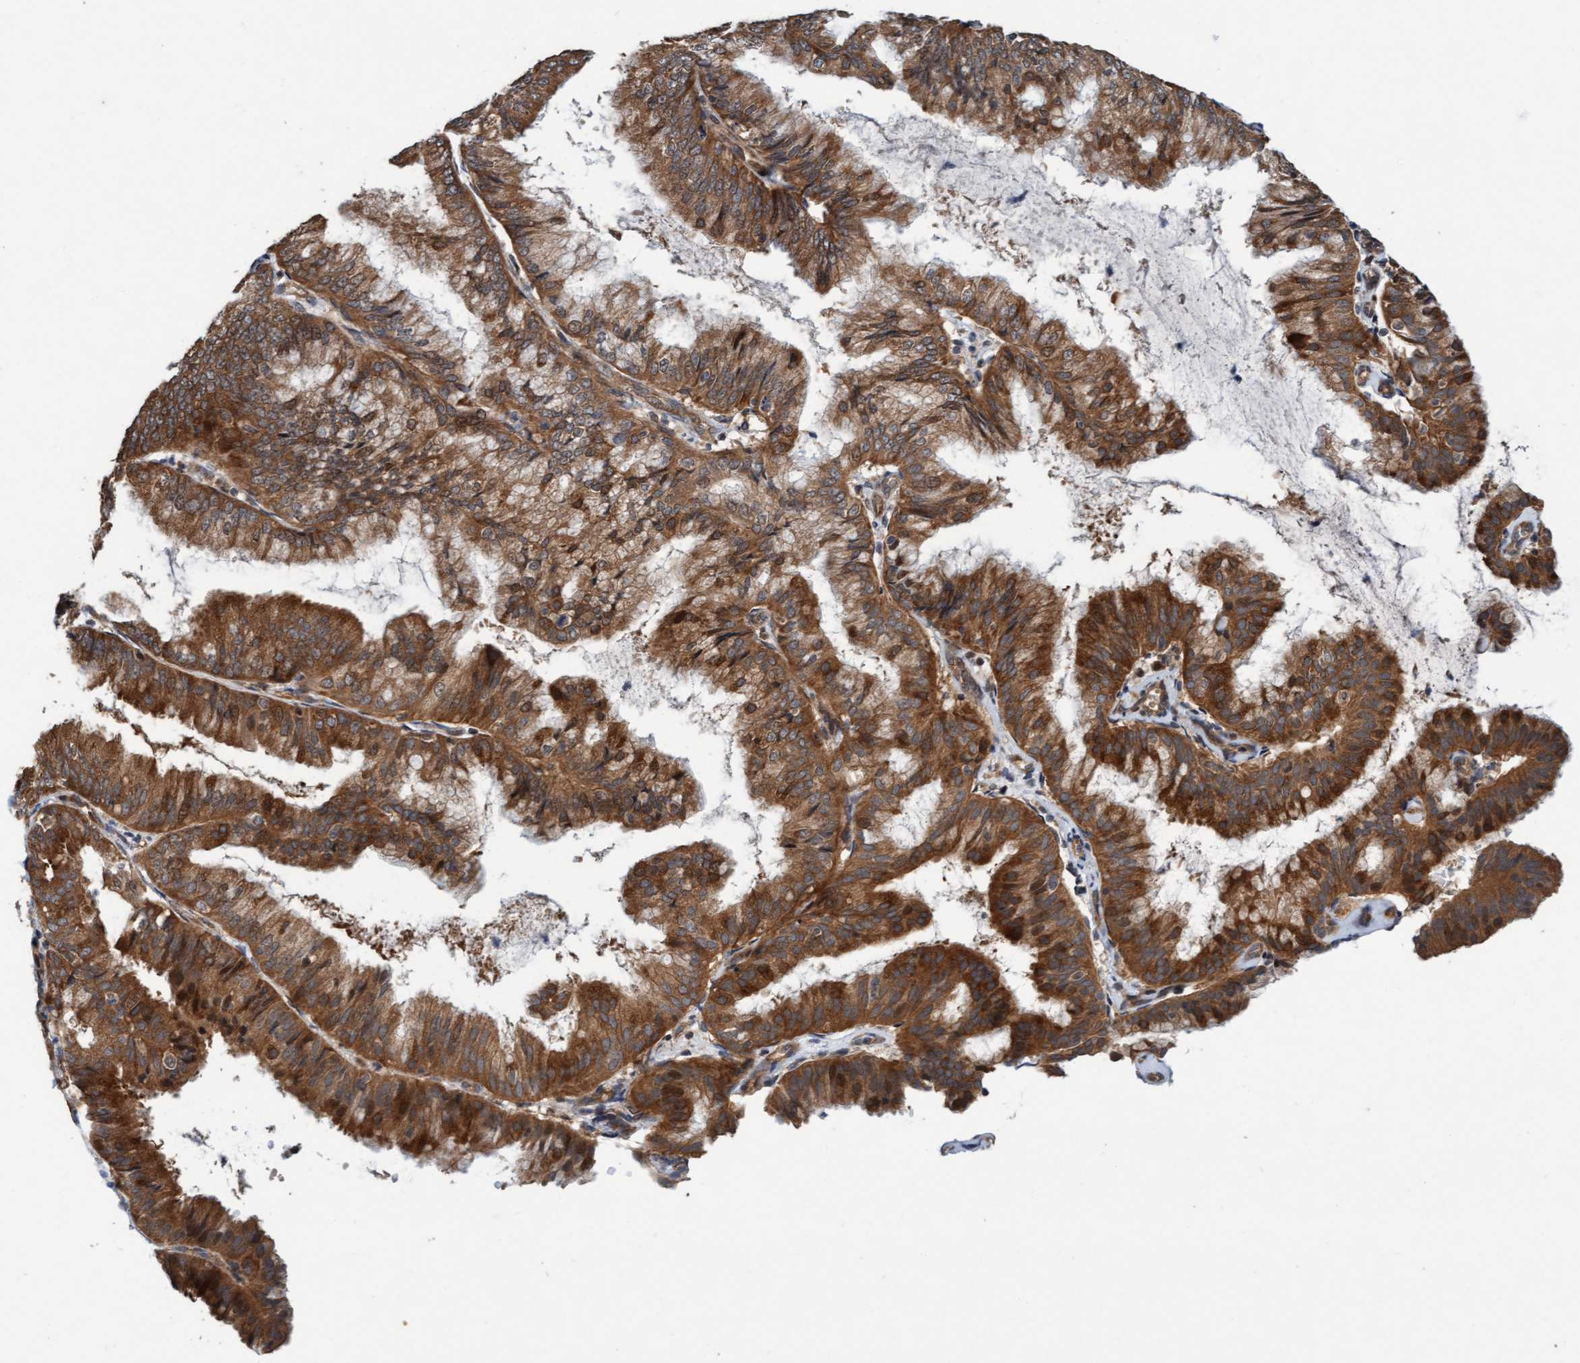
{"staining": {"intensity": "strong", "quantity": ">75%", "location": "cytoplasmic/membranous"}, "tissue": "endometrial cancer", "cell_type": "Tumor cells", "image_type": "cancer", "snomed": [{"axis": "morphology", "description": "Adenocarcinoma, NOS"}, {"axis": "topography", "description": "Endometrium"}], "caption": "Human endometrial adenocarcinoma stained with a protein marker displays strong staining in tumor cells.", "gene": "MLXIP", "patient": {"sex": "female", "age": 63}}